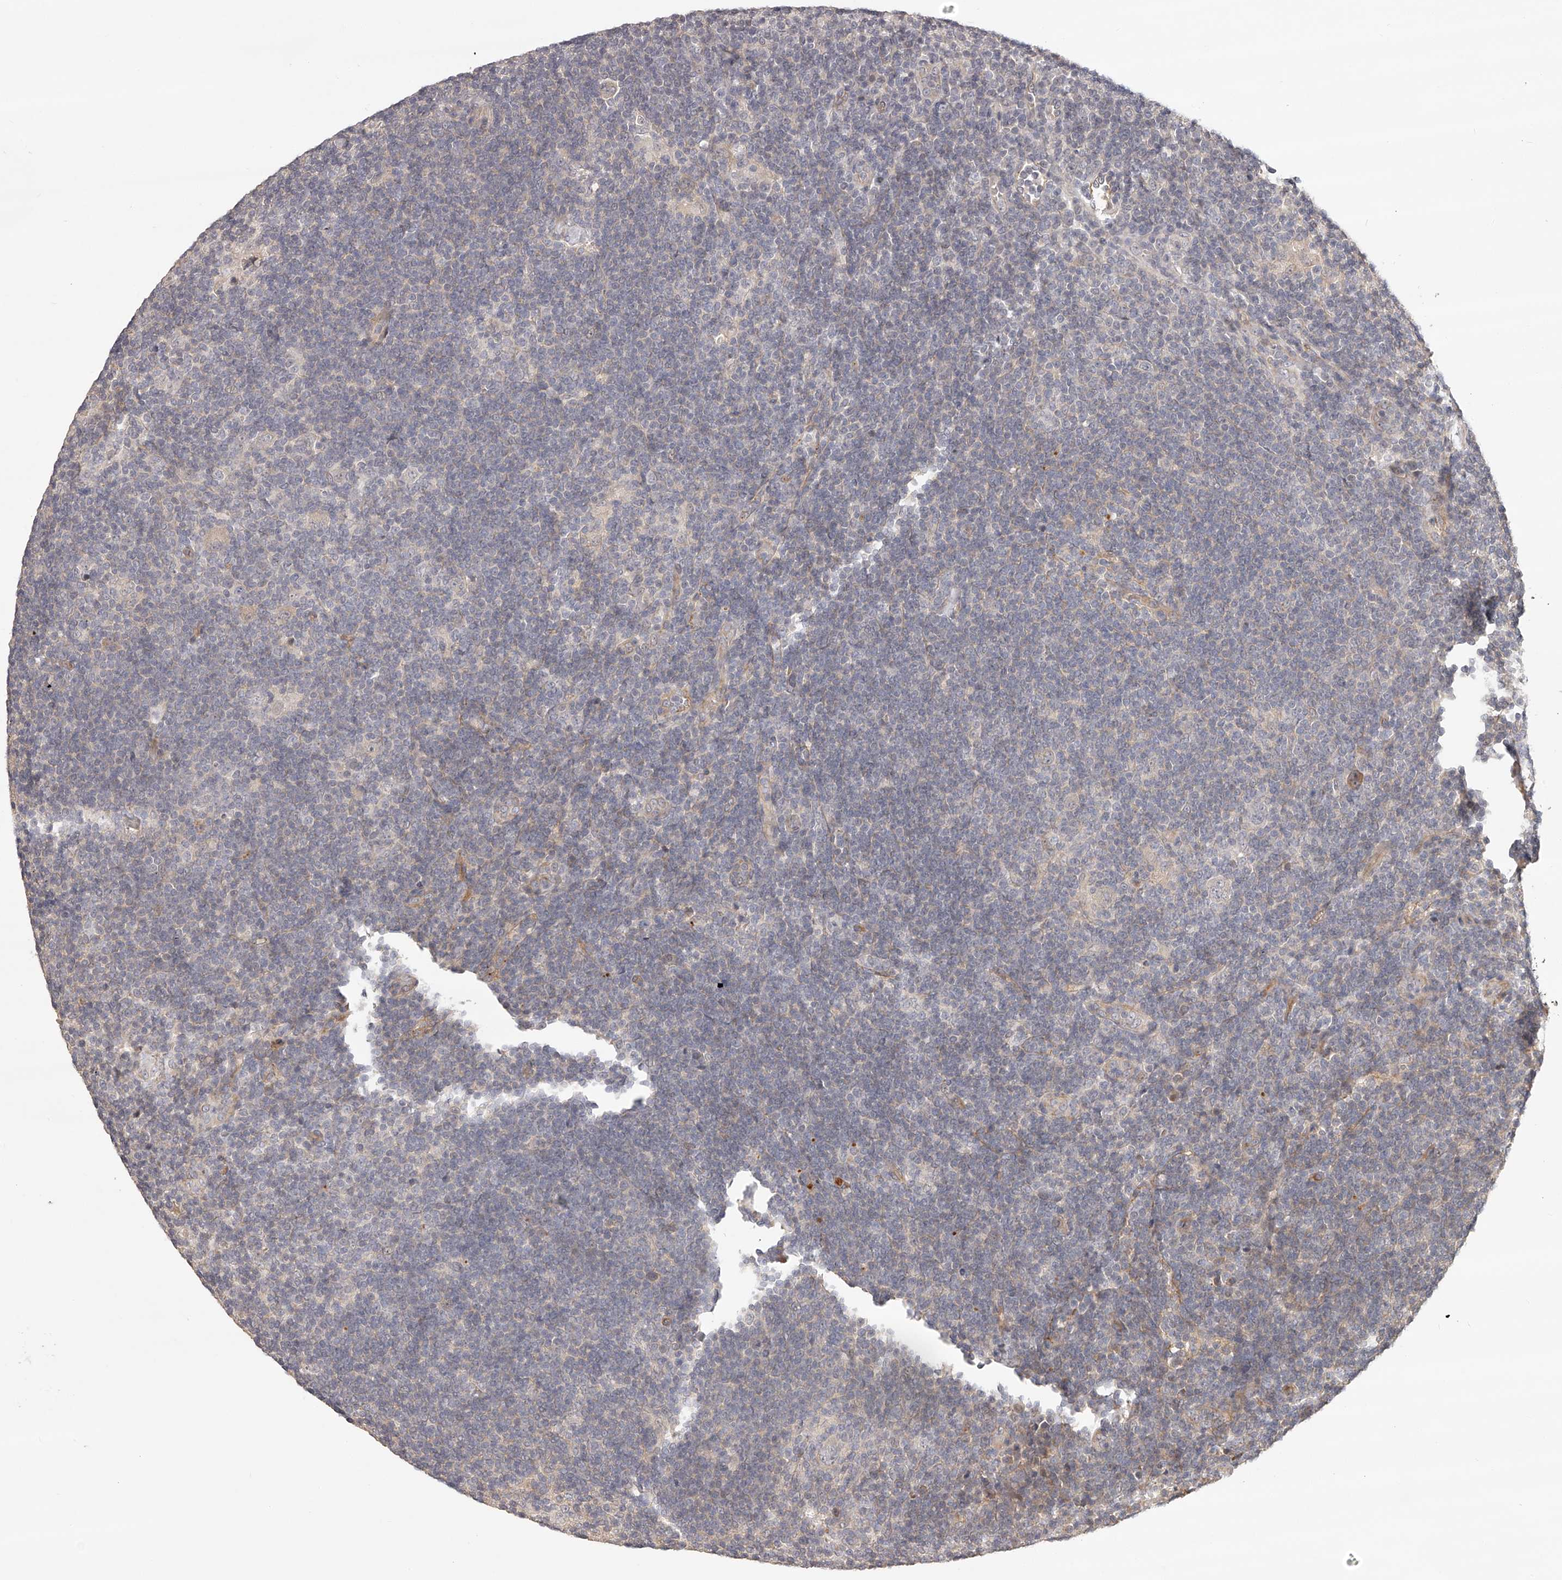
{"staining": {"intensity": "negative", "quantity": "none", "location": "none"}, "tissue": "lymphoma", "cell_type": "Tumor cells", "image_type": "cancer", "snomed": [{"axis": "morphology", "description": "Hodgkin's disease, NOS"}, {"axis": "topography", "description": "Lymph node"}], "caption": "An immunohistochemistry photomicrograph of Hodgkin's disease is shown. There is no staining in tumor cells of Hodgkin's disease.", "gene": "ZNF582", "patient": {"sex": "female", "age": 57}}